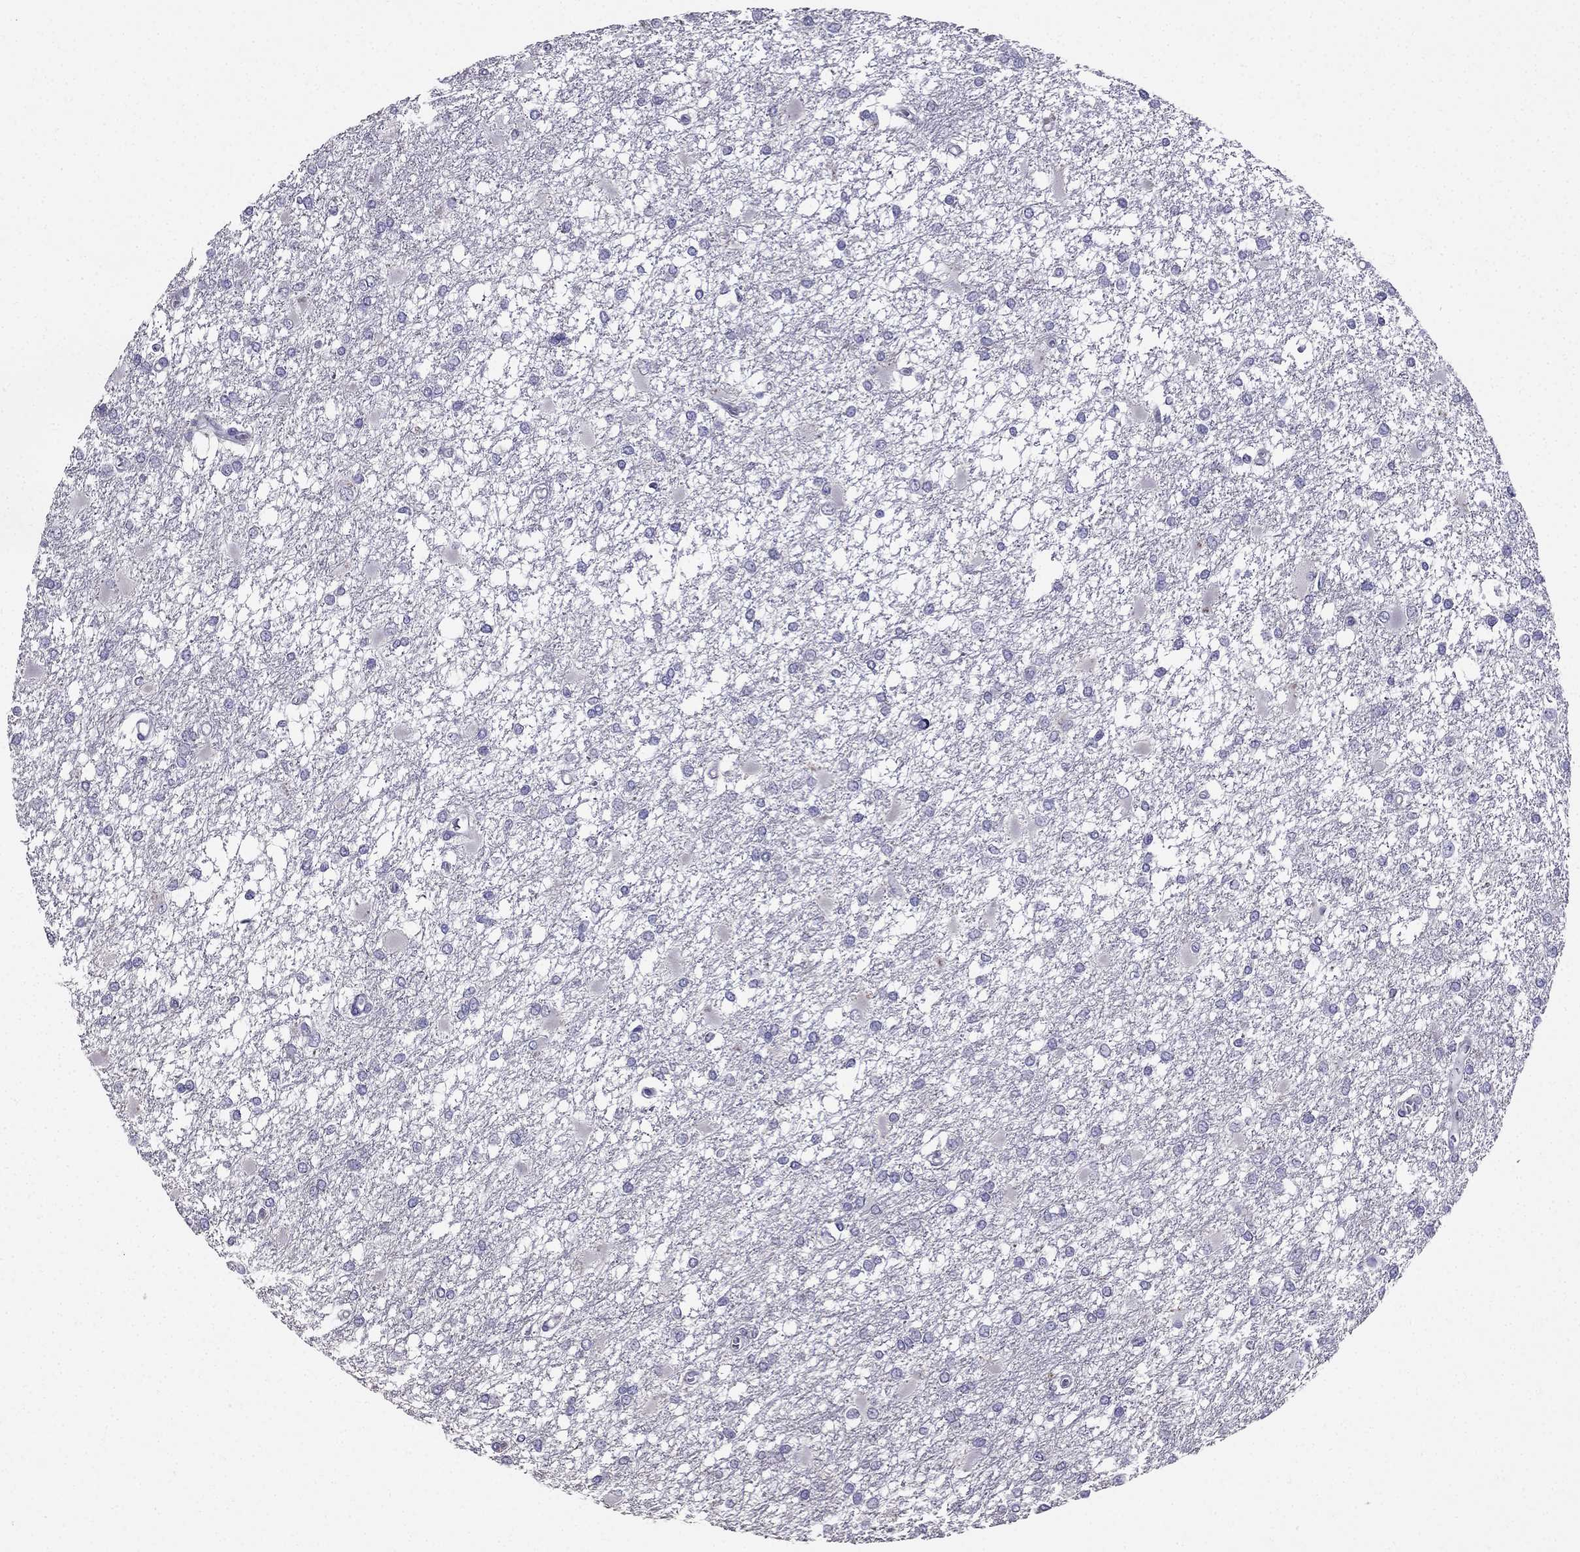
{"staining": {"intensity": "negative", "quantity": "none", "location": "none"}, "tissue": "glioma", "cell_type": "Tumor cells", "image_type": "cancer", "snomed": [{"axis": "morphology", "description": "Glioma, malignant, High grade"}, {"axis": "topography", "description": "Cerebral cortex"}], "caption": "Immunohistochemistry (IHC) micrograph of glioma stained for a protein (brown), which demonstrates no staining in tumor cells.", "gene": "AS3MT", "patient": {"sex": "male", "age": 79}}